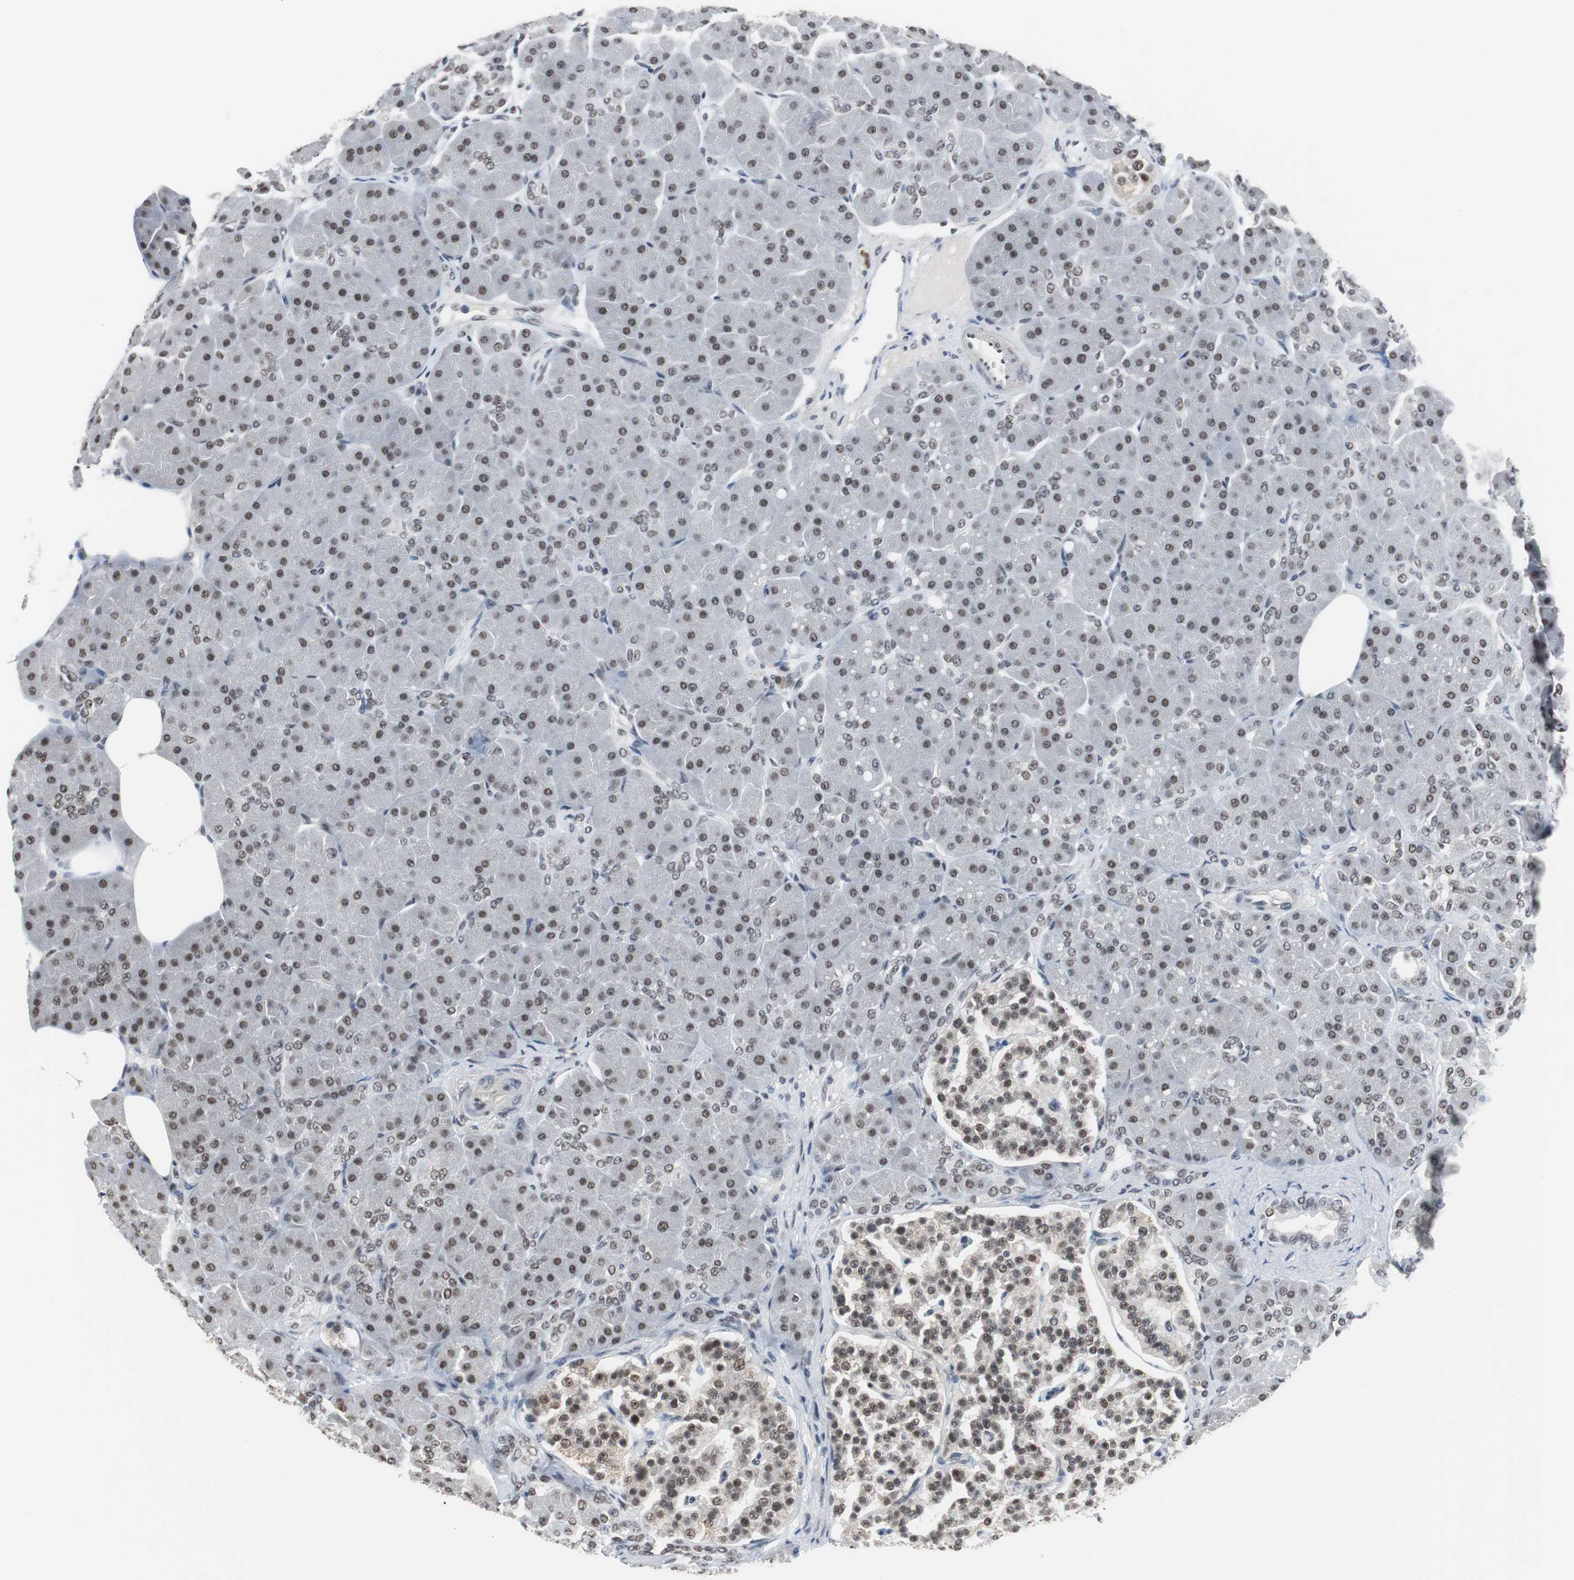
{"staining": {"intensity": "weak", "quantity": "25%-75%", "location": "nuclear"}, "tissue": "pancreas", "cell_type": "Exocrine glandular cells", "image_type": "normal", "snomed": [{"axis": "morphology", "description": "Normal tissue, NOS"}, {"axis": "topography", "description": "Pancreas"}], "caption": "Unremarkable pancreas displays weak nuclear staining in about 25%-75% of exocrine glandular cells Ihc stains the protein of interest in brown and the nuclei are stained blue..", "gene": "TAF7", "patient": {"sex": "male", "age": 66}}